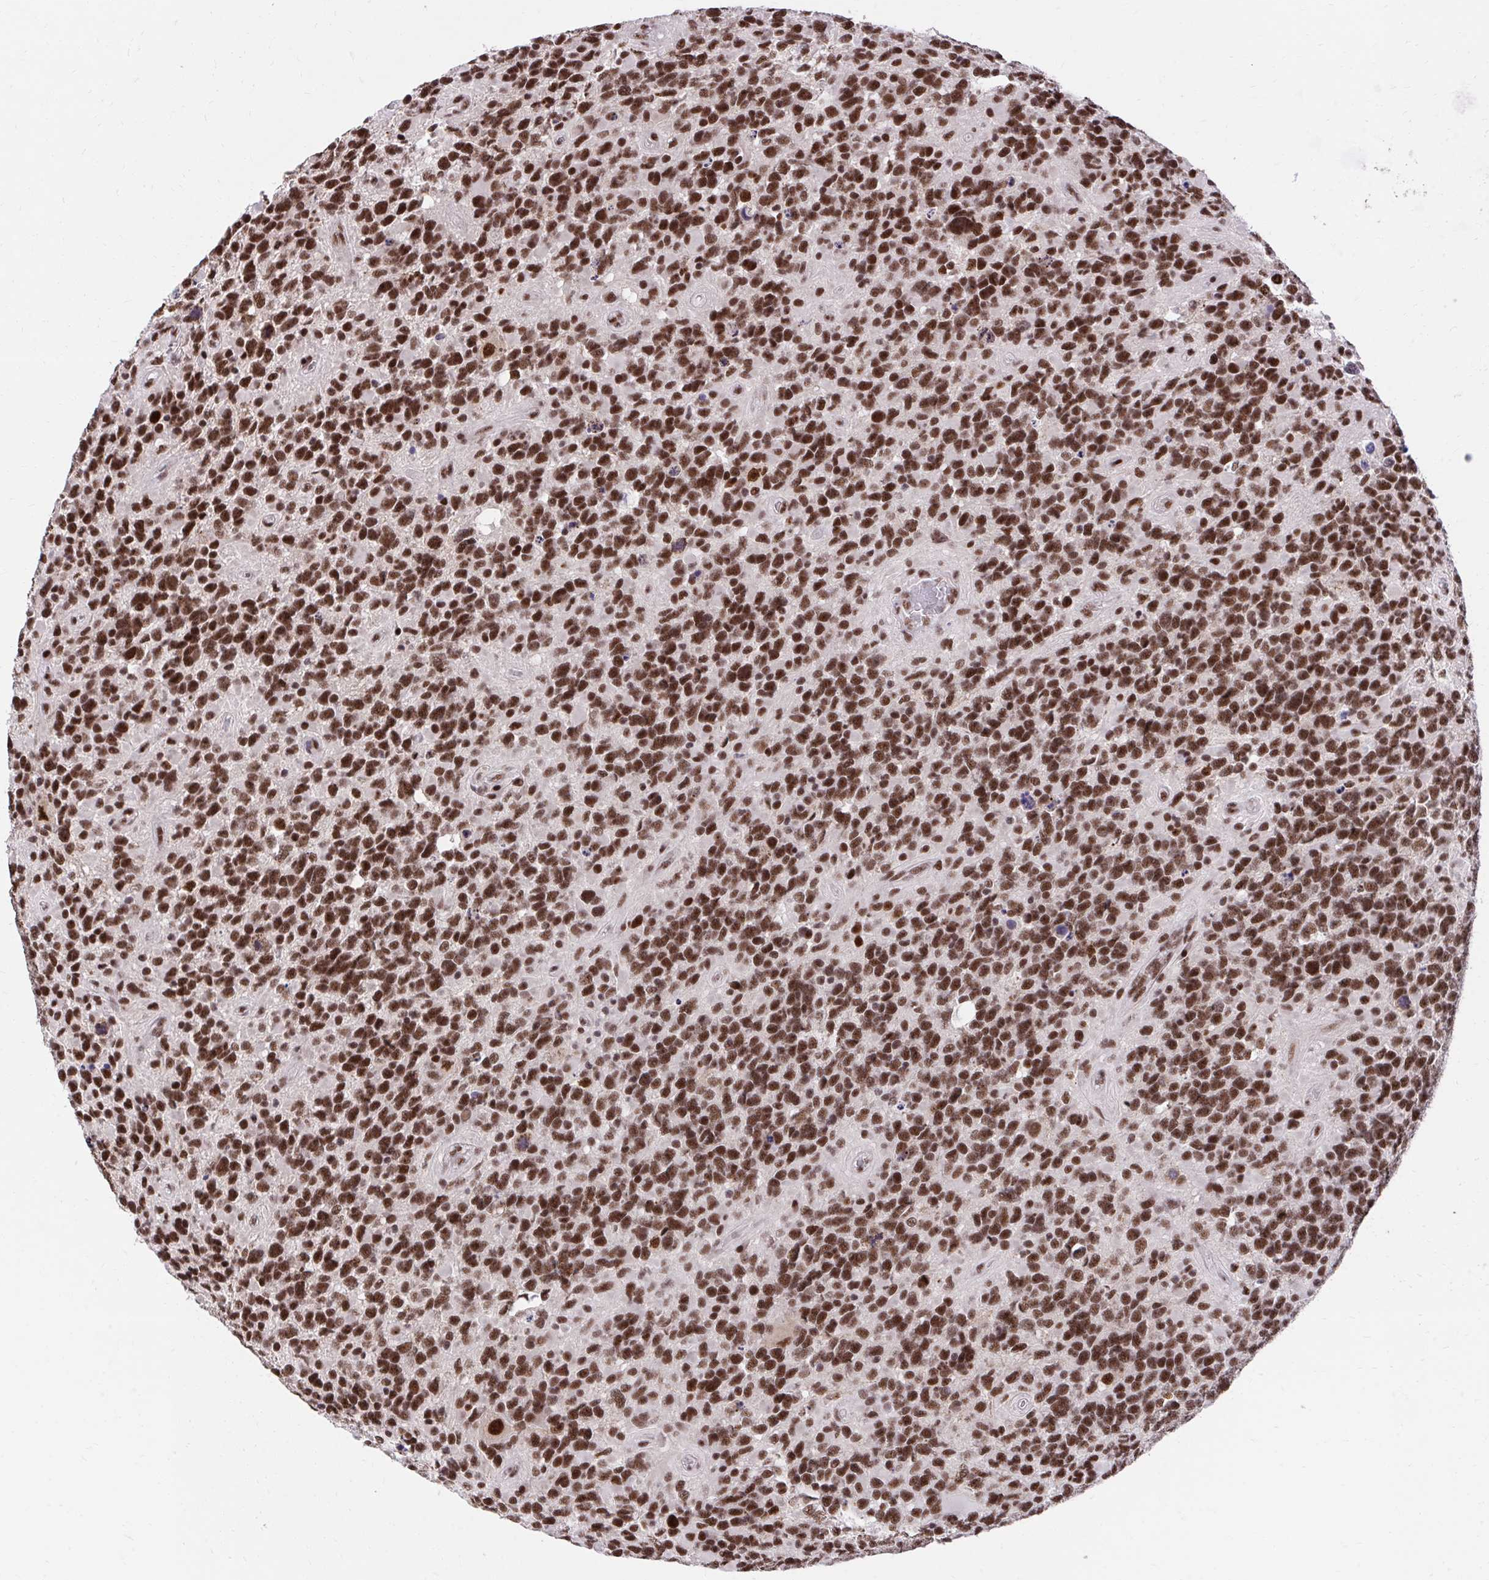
{"staining": {"intensity": "strong", "quantity": ">75%", "location": "nuclear"}, "tissue": "glioma", "cell_type": "Tumor cells", "image_type": "cancer", "snomed": [{"axis": "morphology", "description": "Glioma, malignant, High grade"}, {"axis": "topography", "description": "Brain"}], "caption": "Malignant glioma (high-grade) tissue shows strong nuclear expression in approximately >75% of tumor cells", "gene": "SYNE4", "patient": {"sex": "female", "age": 40}}